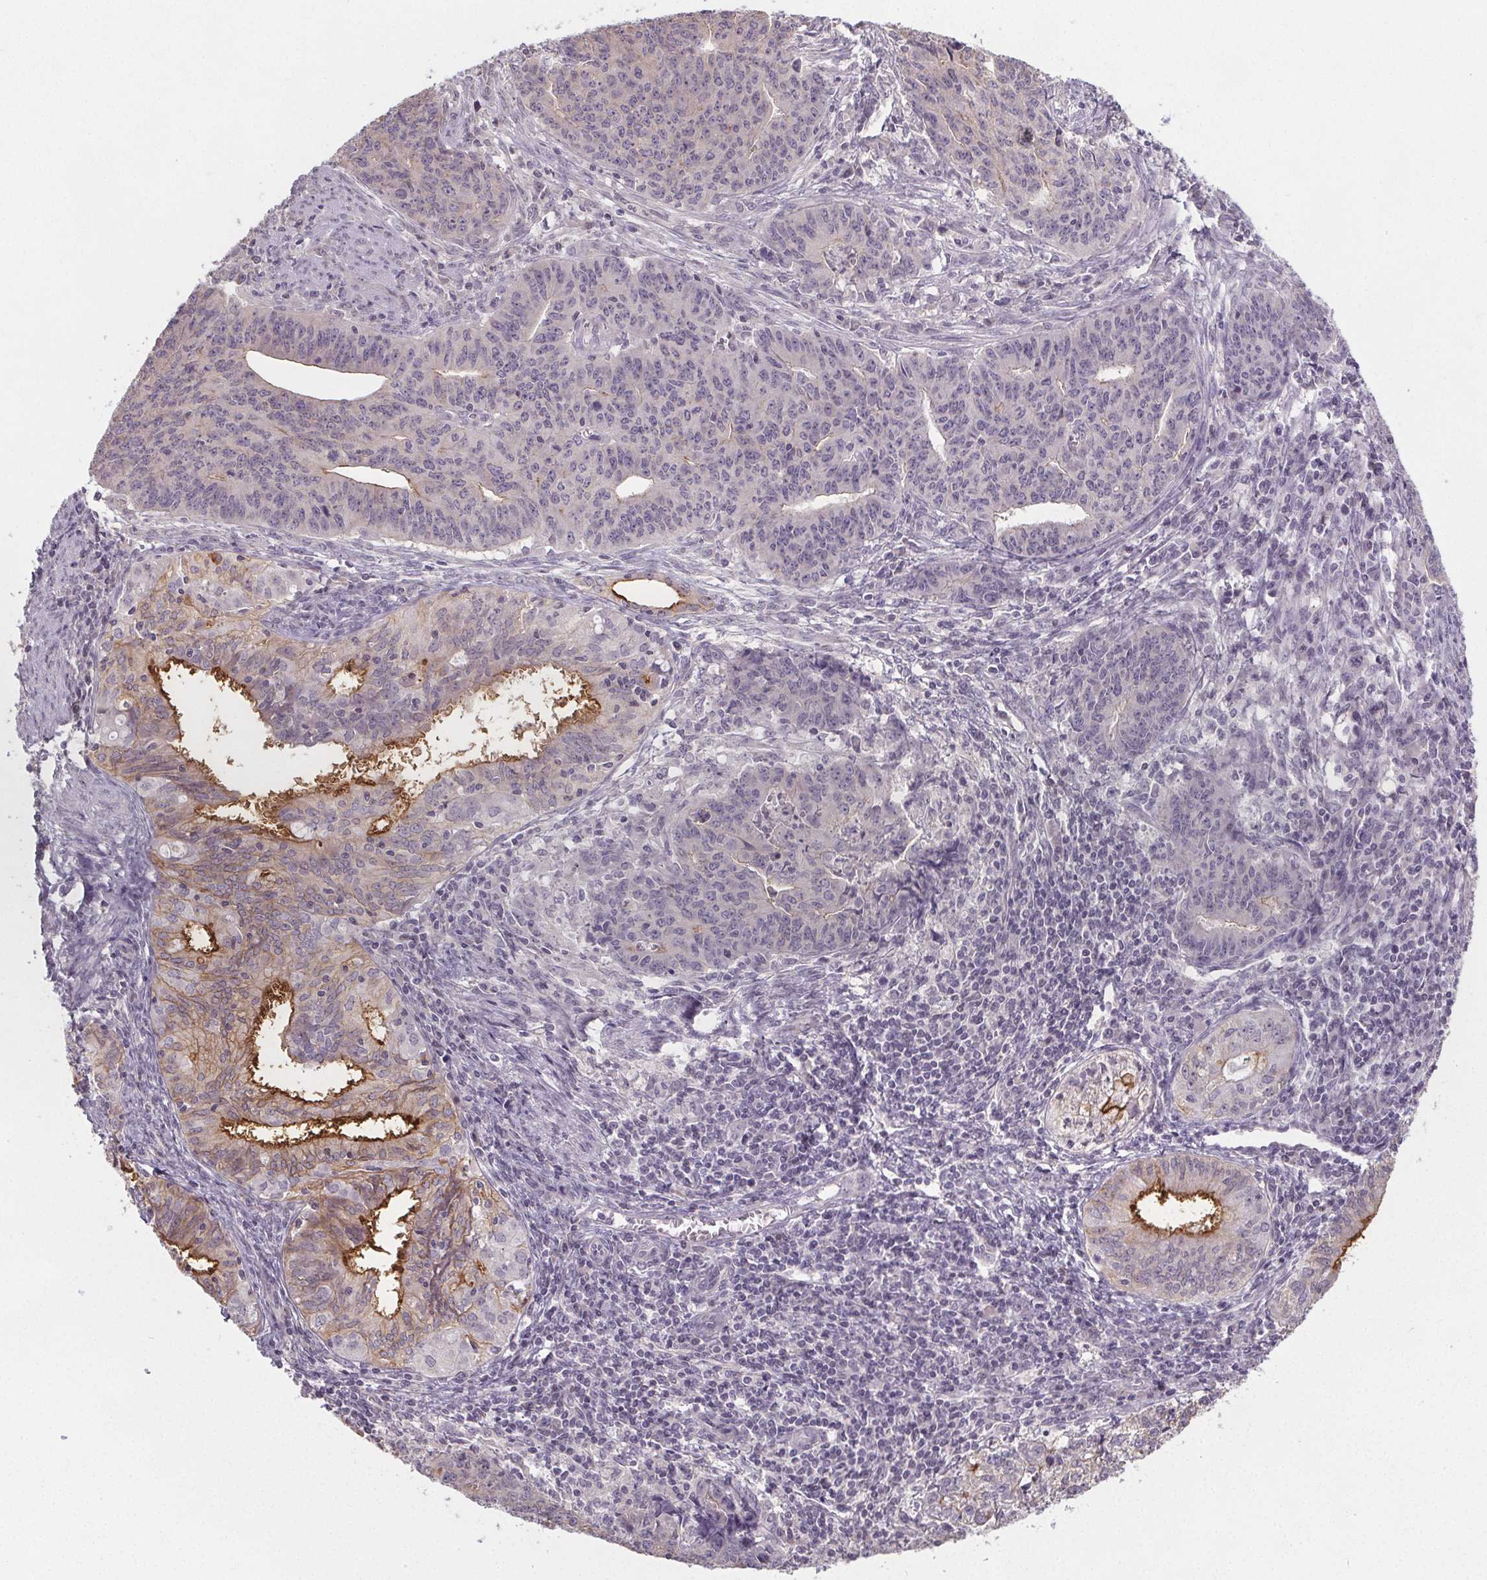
{"staining": {"intensity": "moderate", "quantity": "<25%", "location": "cytoplasmic/membranous"}, "tissue": "endometrial cancer", "cell_type": "Tumor cells", "image_type": "cancer", "snomed": [{"axis": "morphology", "description": "Adenocarcinoma, NOS"}, {"axis": "topography", "description": "Endometrium"}], "caption": "Immunohistochemical staining of human adenocarcinoma (endometrial) exhibits moderate cytoplasmic/membranous protein staining in approximately <25% of tumor cells.", "gene": "SLC26A2", "patient": {"sex": "female", "age": 59}}